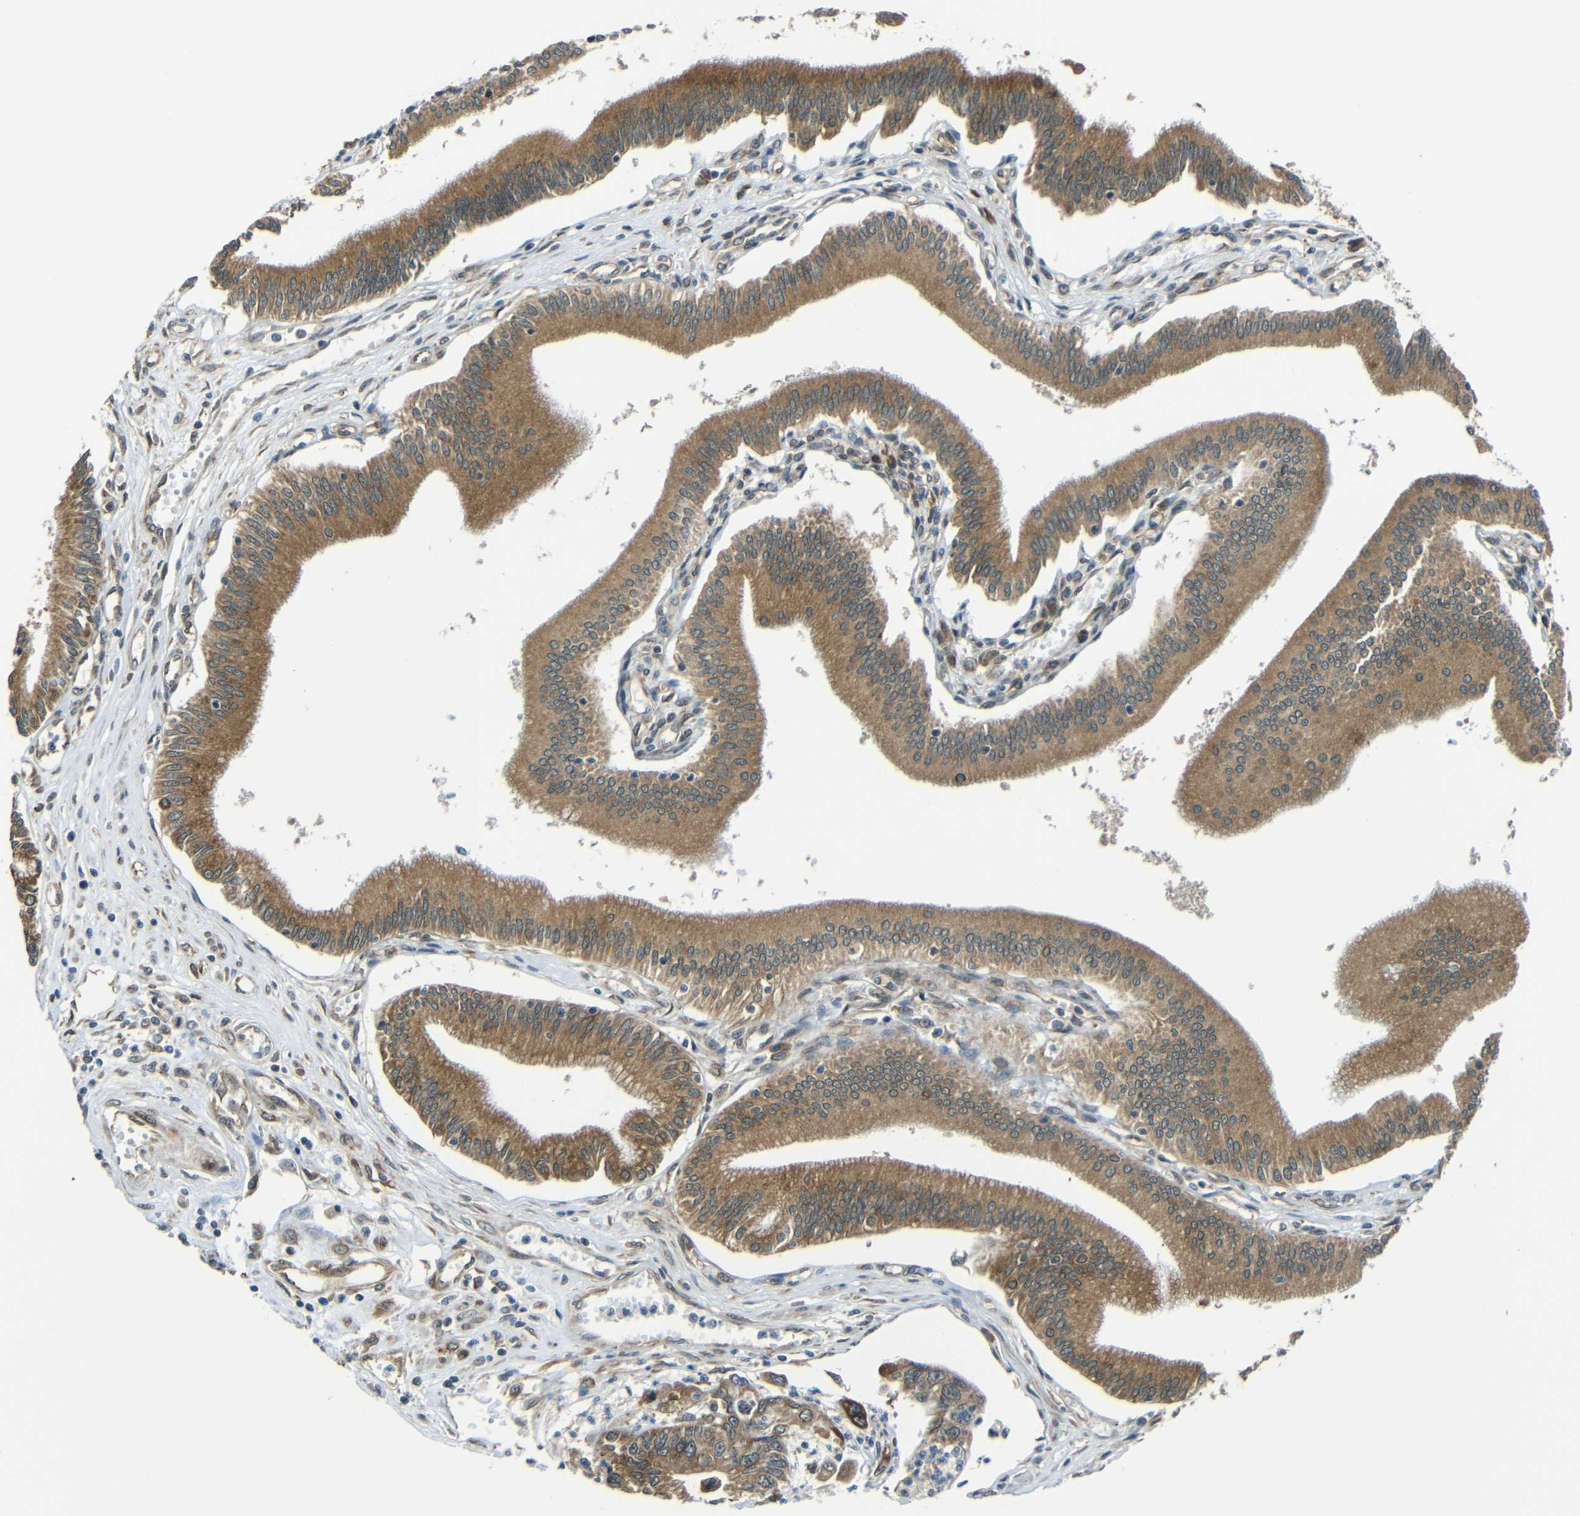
{"staining": {"intensity": "moderate", "quantity": ">75%", "location": "cytoplasmic/membranous"}, "tissue": "pancreatic cancer", "cell_type": "Tumor cells", "image_type": "cancer", "snomed": [{"axis": "morphology", "description": "Adenocarcinoma, NOS"}, {"axis": "topography", "description": "Pancreas"}], "caption": "A brown stain highlights moderate cytoplasmic/membranous positivity of a protein in pancreatic cancer (adenocarcinoma) tumor cells.", "gene": "VAPB", "patient": {"sex": "male", "age": 56}}